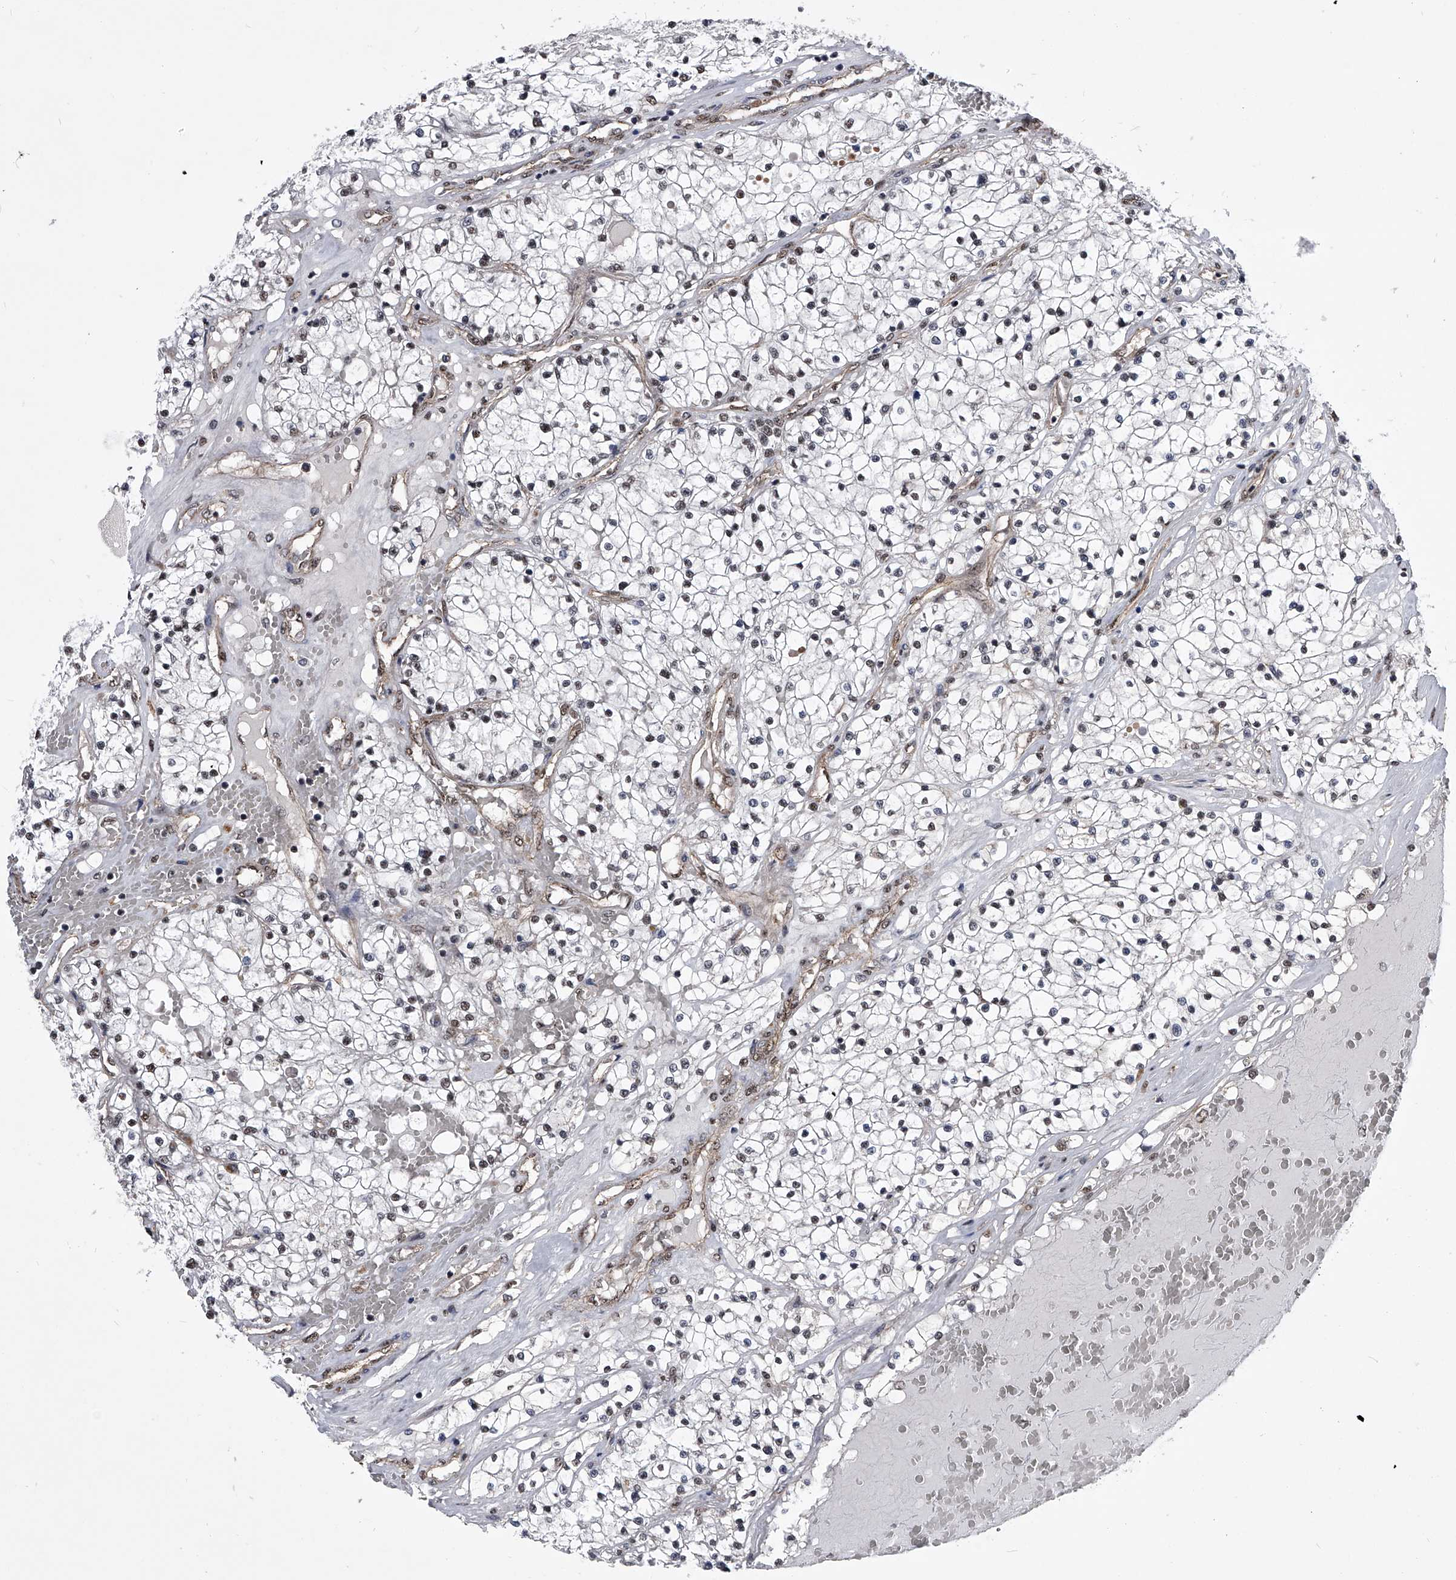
{"staining": {"intensity": "weak", "quantity": "<25%", "location": "nuclear"}, "tissue": "renal cancer", "cell_type": "Tumor cells", "image_type": "cancer", "snomed": [{"axis": "morphology", "description": "Normal tissue, NOS"}, {"axis": "morphology", "description": "Adenocarcinoma, NOS"}, {"axis": "topography", "description": "Kidney"}], "caption": "Immunohistochemistry (IHC) image of adenocarcinoma (renal) stained for a protein (brown), which displays no staining in tumor cells.", "gene": "ZNF76", "patient": {"sex": "male", "age": 68}}